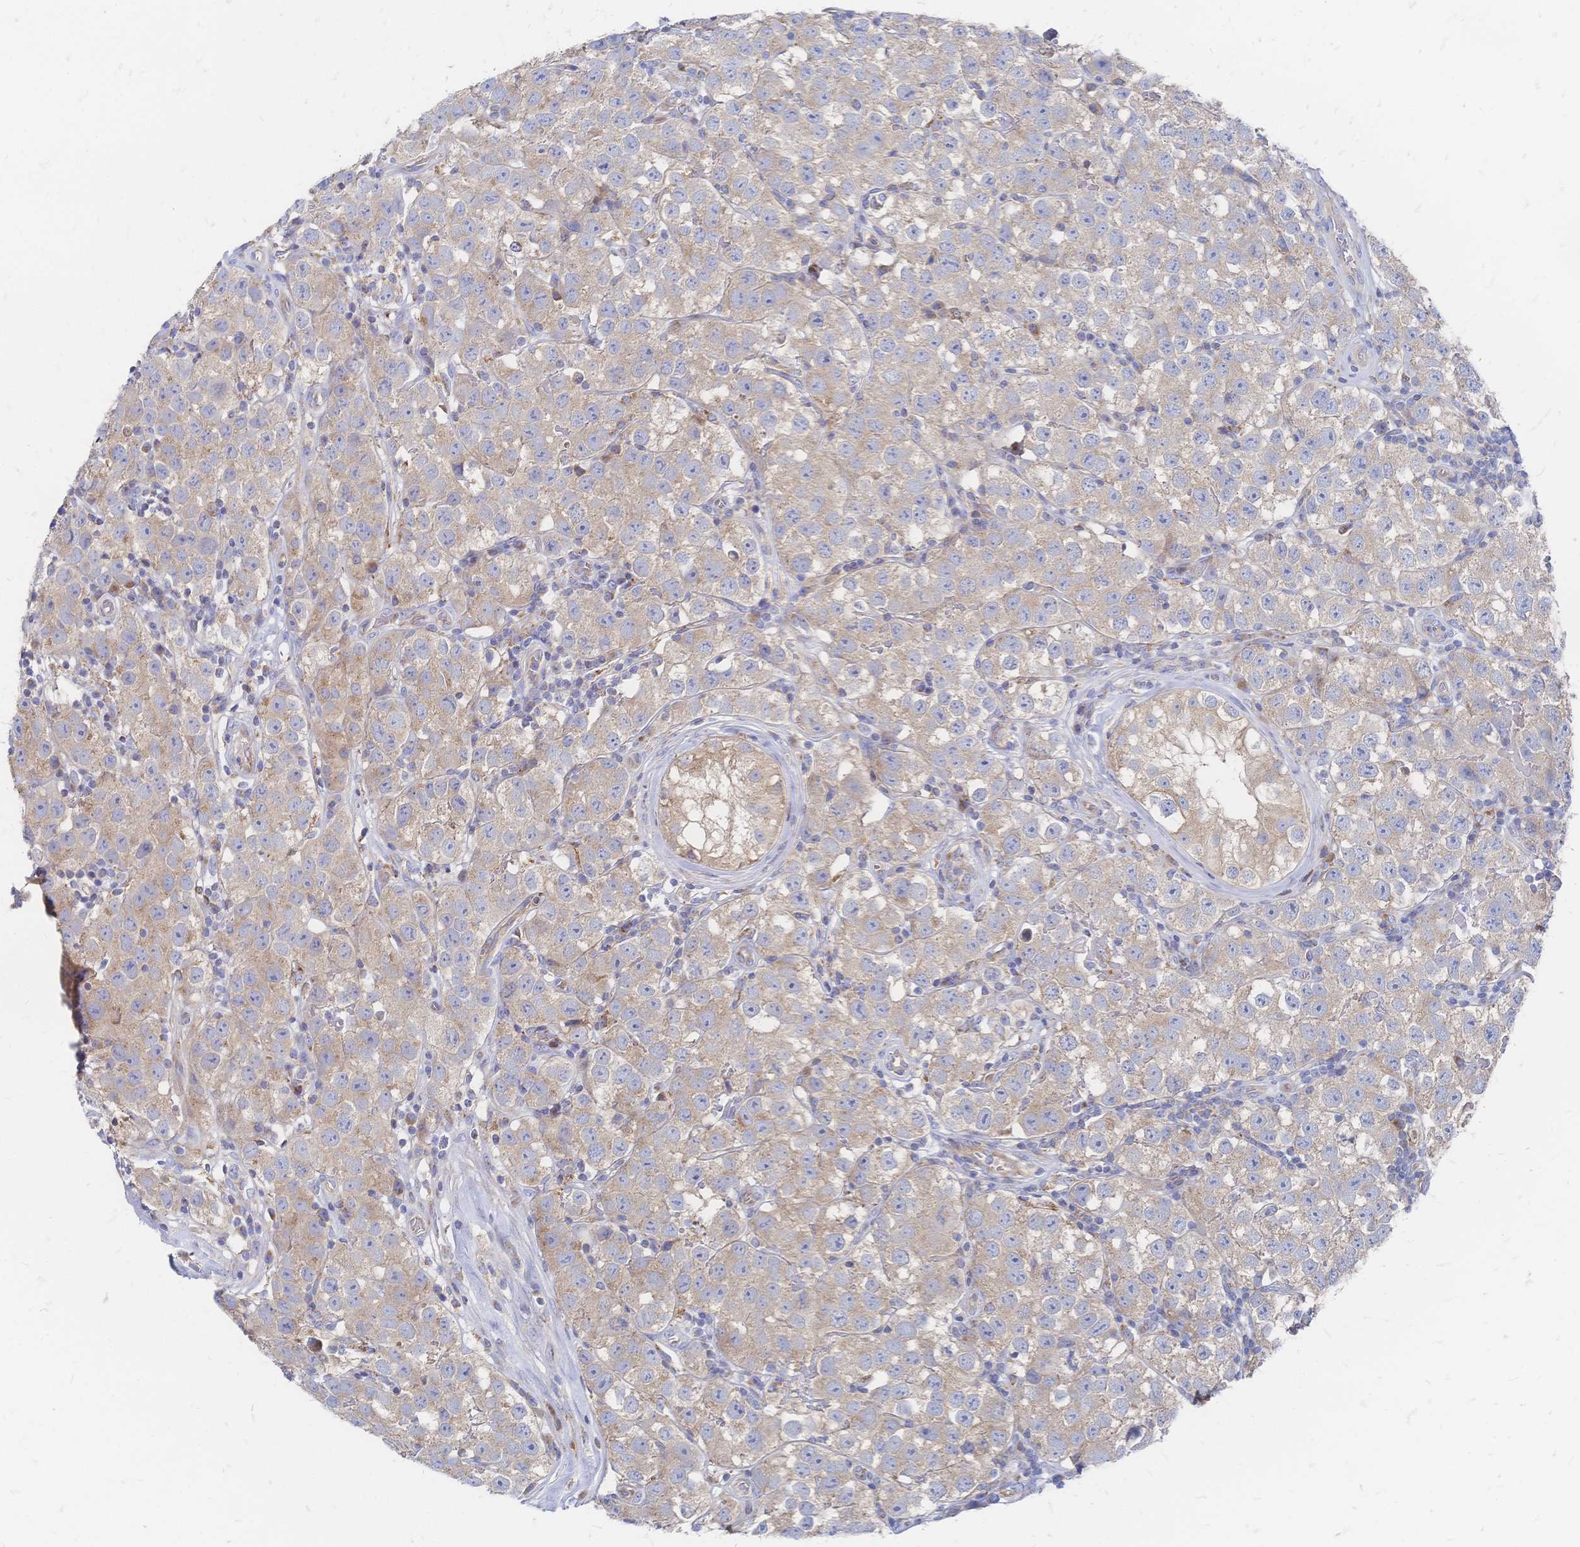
{"staining": {"intensity": "weak", "quantity": ">75%", "location": "cytoplasmic/membranous"}, "tissue": "testis cancer", "cell_type": "Tumor cells", "image_type": "cancer", "snomed": [{"axis": "morphology", "description": "Seminoma, NOS"}, {"axis": "topography", "description": "Testis"}], "caption": "Seminoma (testis) tissue demonstrates weak cytoplasmic/membranous positivity in approximately >75% of tumor cells, visualized by immunohistochemistry. (IHC, brightfield microscopy, high magnification).", "gene": "SORBS1", "patient": {"sex": "male", "age": 34}}